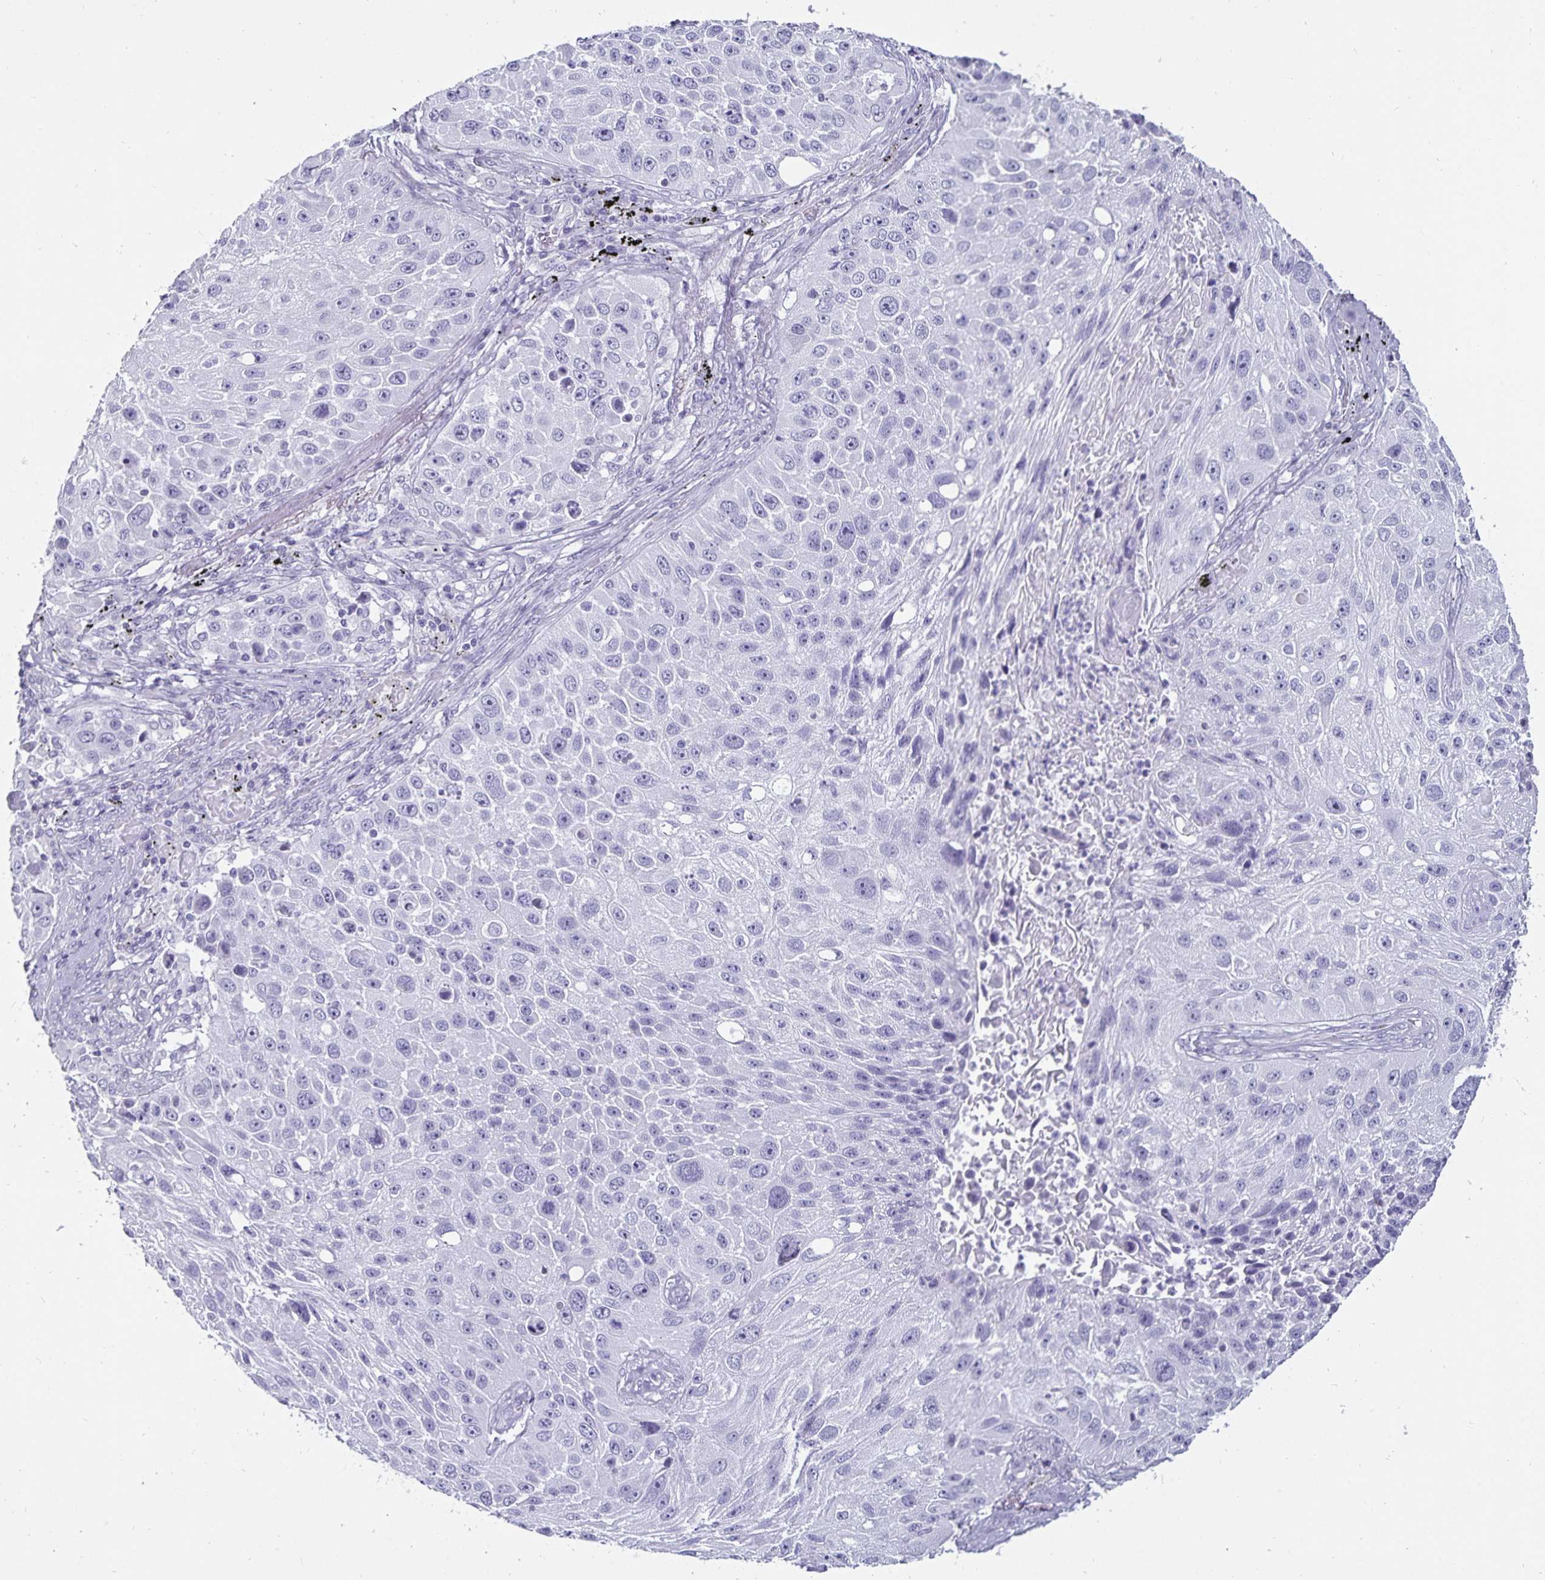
{"staining": {"intensity": "negative", "quantity": "none", "location": "none"}, "tissue": "lung cancer", "cell_type": "Tumor cells", "image_type": "cancer", "snomed": [{"axis": "morphology", "description": "Normal morphology"}, {"axis": "morphology", "description": "Squamous cell carcinoma, NOS"}, {"axis": "topography", "description": "Lymph node"}, {"axis": "topography", "description": "Lung"}], "caption": "Histopathology image shows no protein positivity in tumor cells of lung cancer (squamous cell carcinoma) tissue. Brightfield microscopy of immunohistochemistry (IHC) stained with DAB (brown) and hematoxylin (blue), captured at high magnification.", "gene": "DEFA6", "patient": {"sex": "male", "age": 67}}